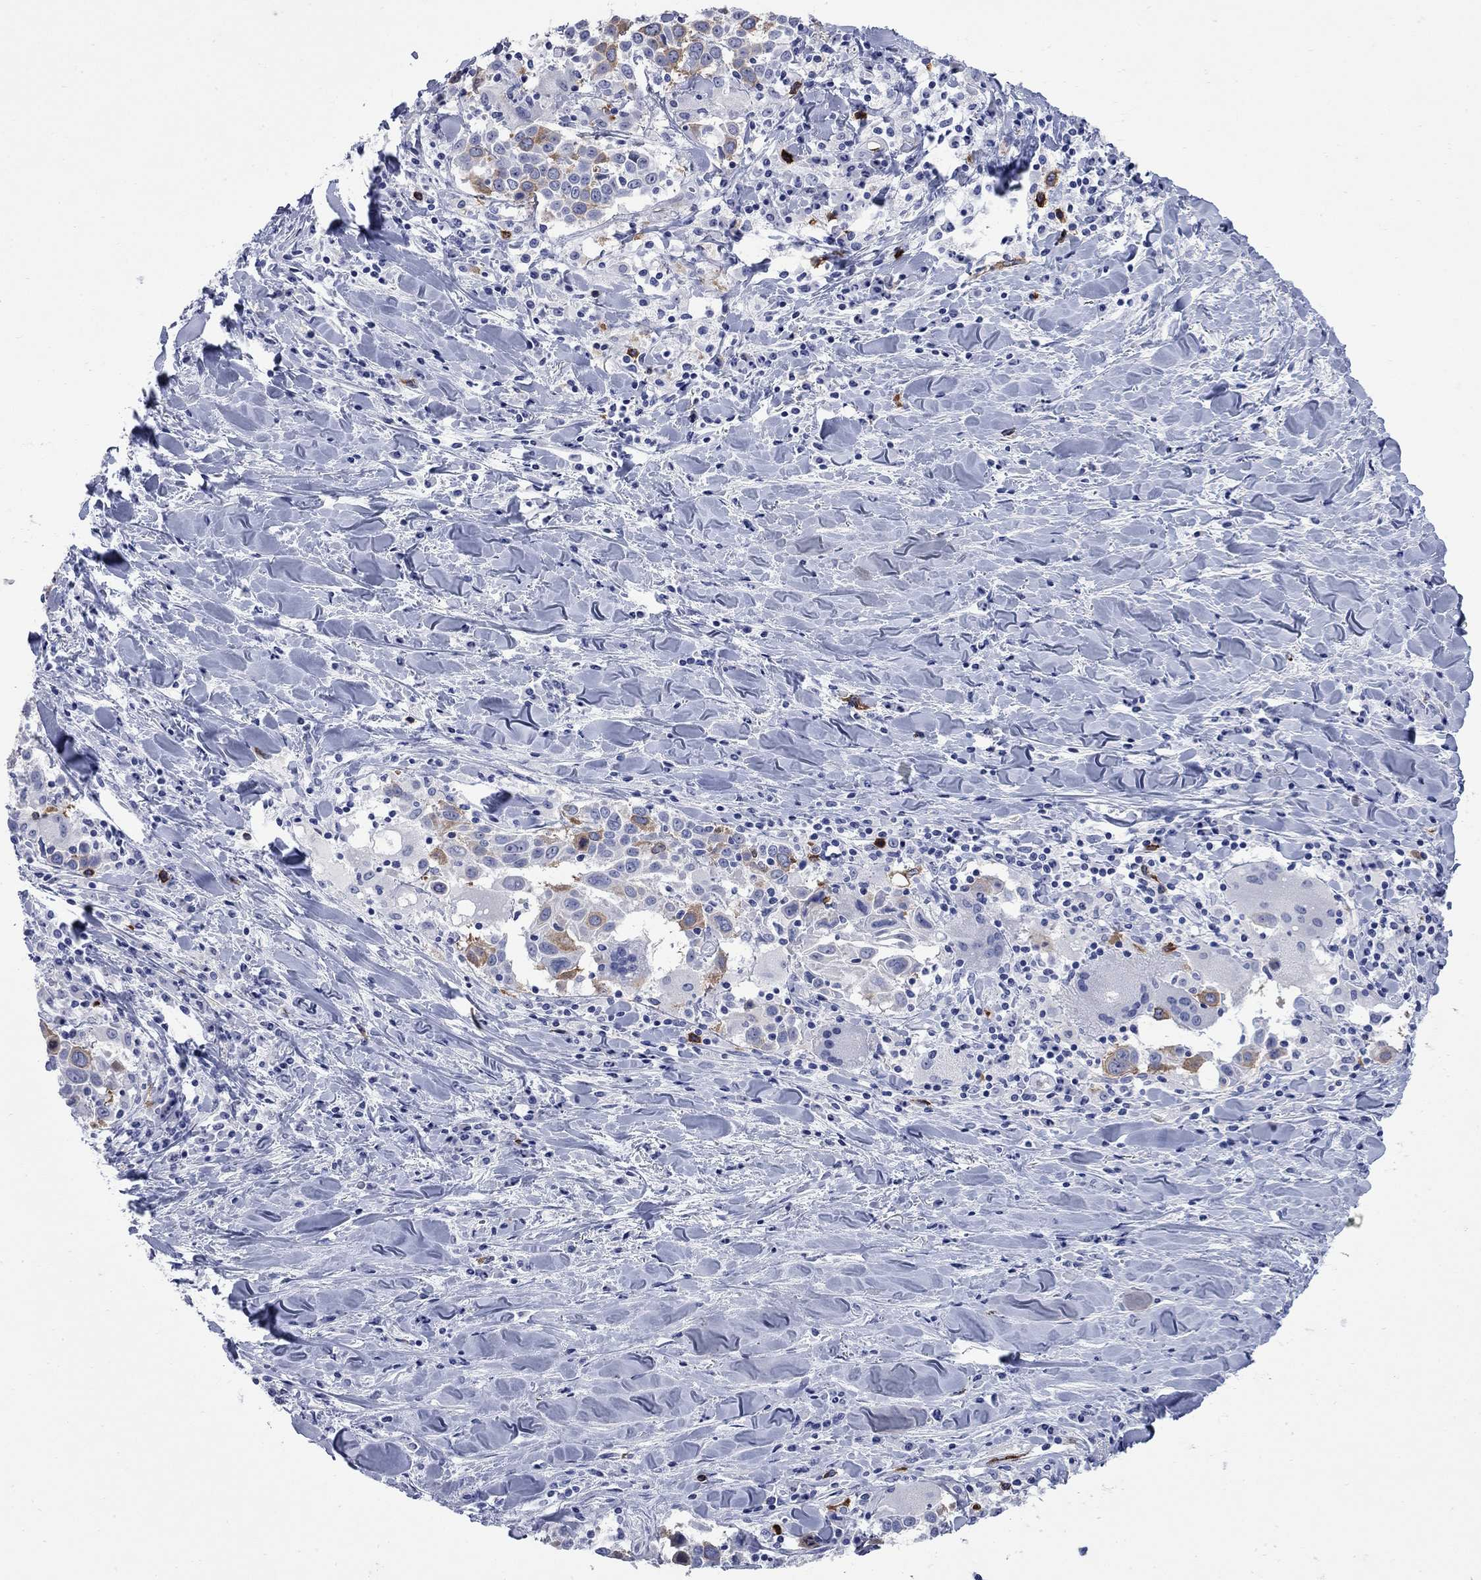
{"staining": {"intensity": "moderate", "quantity": "25%-75%", "location": "cytoplasmic/membranous"}, "tissue": "lung cancer", "cell_type": "Tumor cells", "image_type": "cancer", "snomed": [{"axis": "morphology", "description": "Squamous cell carcinoma, NOS"}, {"axis": "topography", "description": "Lung"}], "caption": "Protein expression analysis of squamous cell carcinoma (lung) demonstrates moderate cytoplasmic/membranous positivity in approximately 25%-75% of tumor cells.", "gene": "TACC3", "patient": {"sex": "male", "age": 57}}